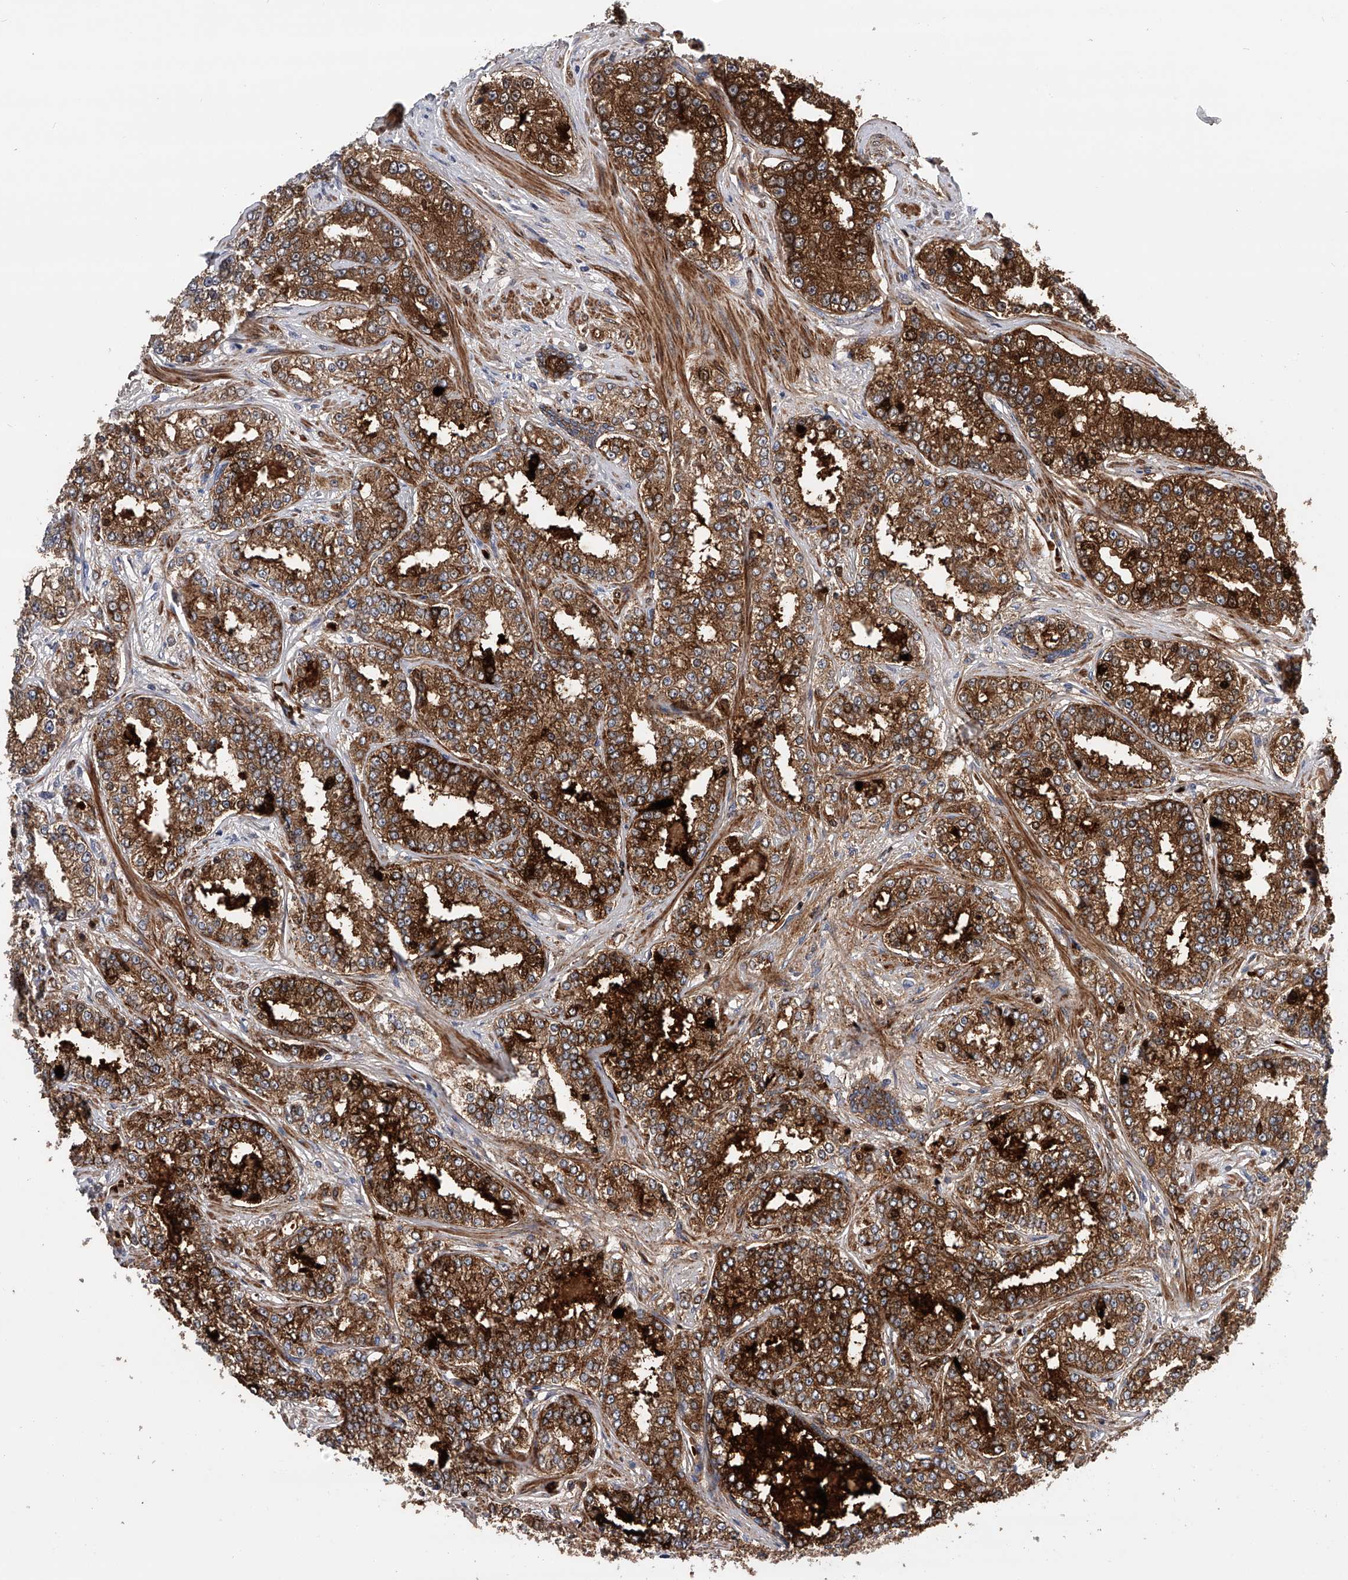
{"staining": {"intensity": "strong", "quantity": ">75%", "location": "cytoplasmic/membranous"}, "tissue": "prostate cancer", "cell_type": "Tumor cells", "image_type": "cancer", "snomed": [{"axis": "morphology", "description": "Normal tissue, NOS"}, {"axis": "morphology", "description": "Adenocarcinoma, High grade"}, {"axis": "topography", "description": "Prostate"}], "caption": "A brown stain shows strong cytoplasmic/membranous staining of a protein in high-grade adenocarcinoma (prostate) tumor cells.", "gene": "SPOCK1", "patient": {"sex": "male", "age": 83}}